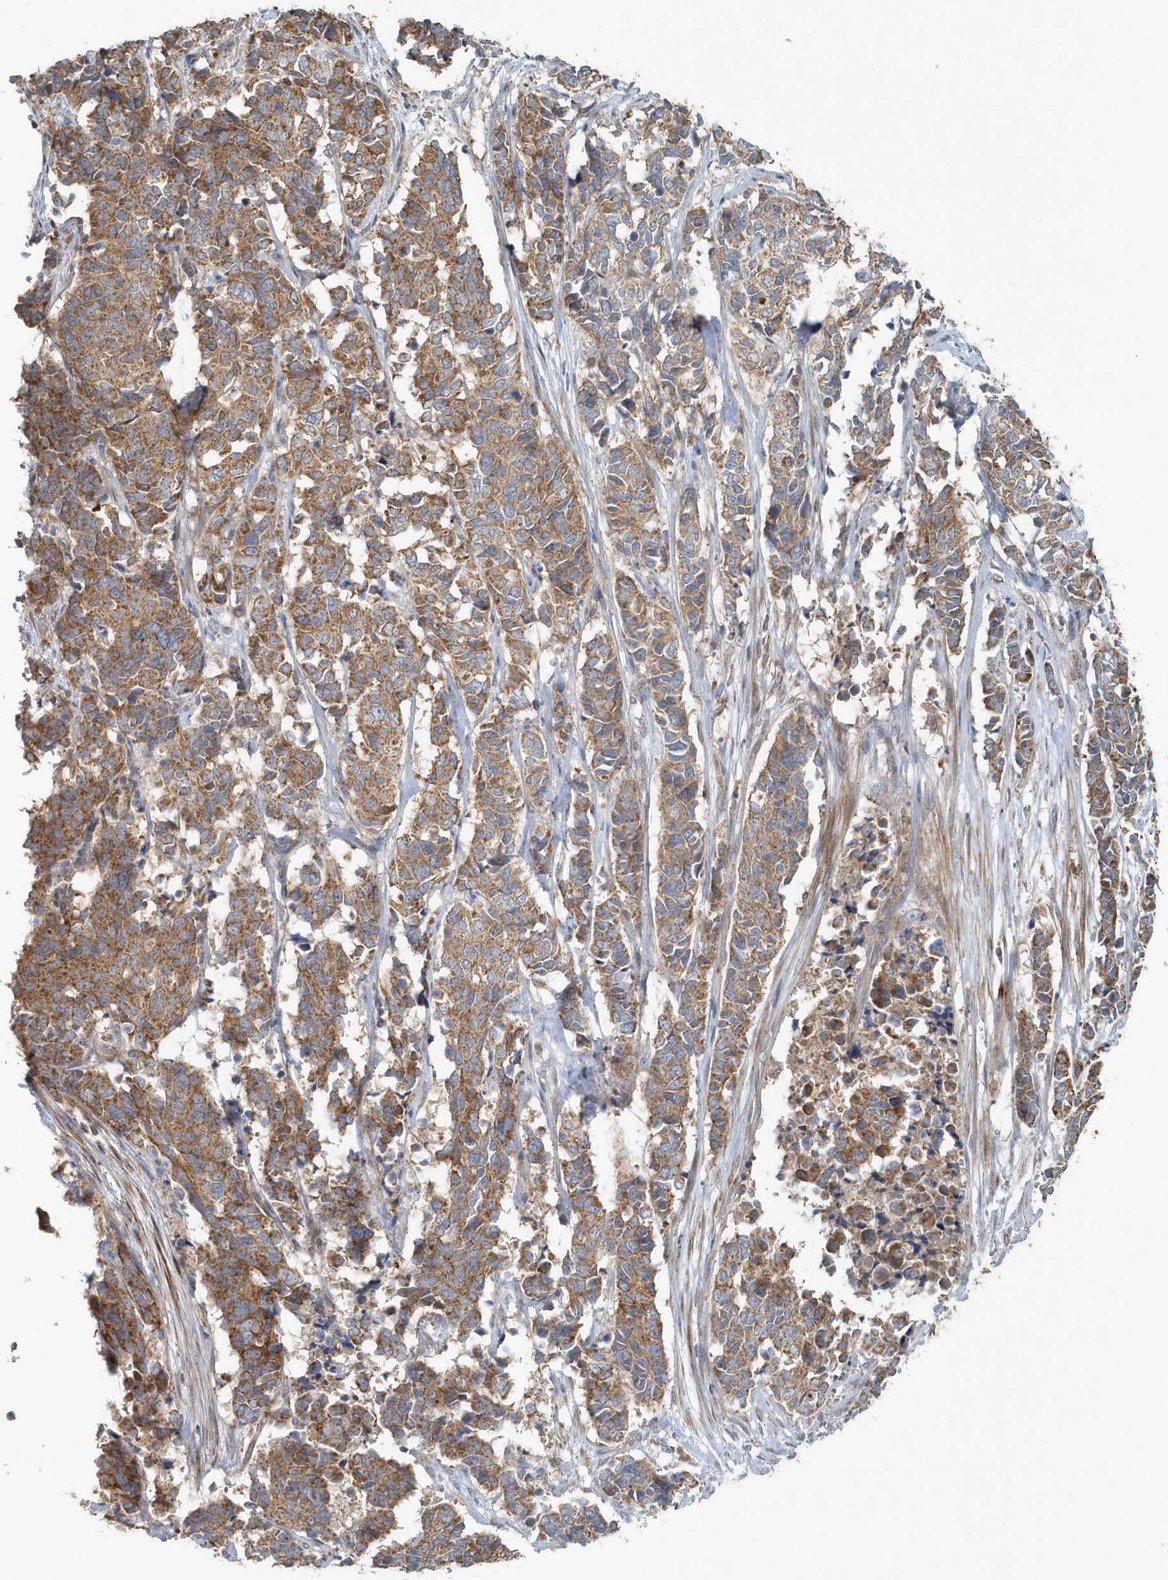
{"staining": {"intensity": "moderate", "quantity": ">75%", "location": "cytoplasmic/membranous"}, "tissue": "cervical cancer", "cell_type": "Tumor cells", "image_type": "cancer", "snomed": [{"axis": "morphology", "description": "Normal tissue, NOS"}, {"axis": "morphology", "description": "Squamous cell carcinoma, NOS"}, {"axis": "topography", "description": "Cervix"}], "caption": "The photomicrograph reveals staining of cervical squamous cell carcinoma, revealing moderate cytoplasmic/membranous protein positivity (brown color) within tumor cells. (DAB IHC, brown staining for protein, blue staining for nuclei).", "gene": "MMUT", "patient": {"sex": "female", "age": 35}}